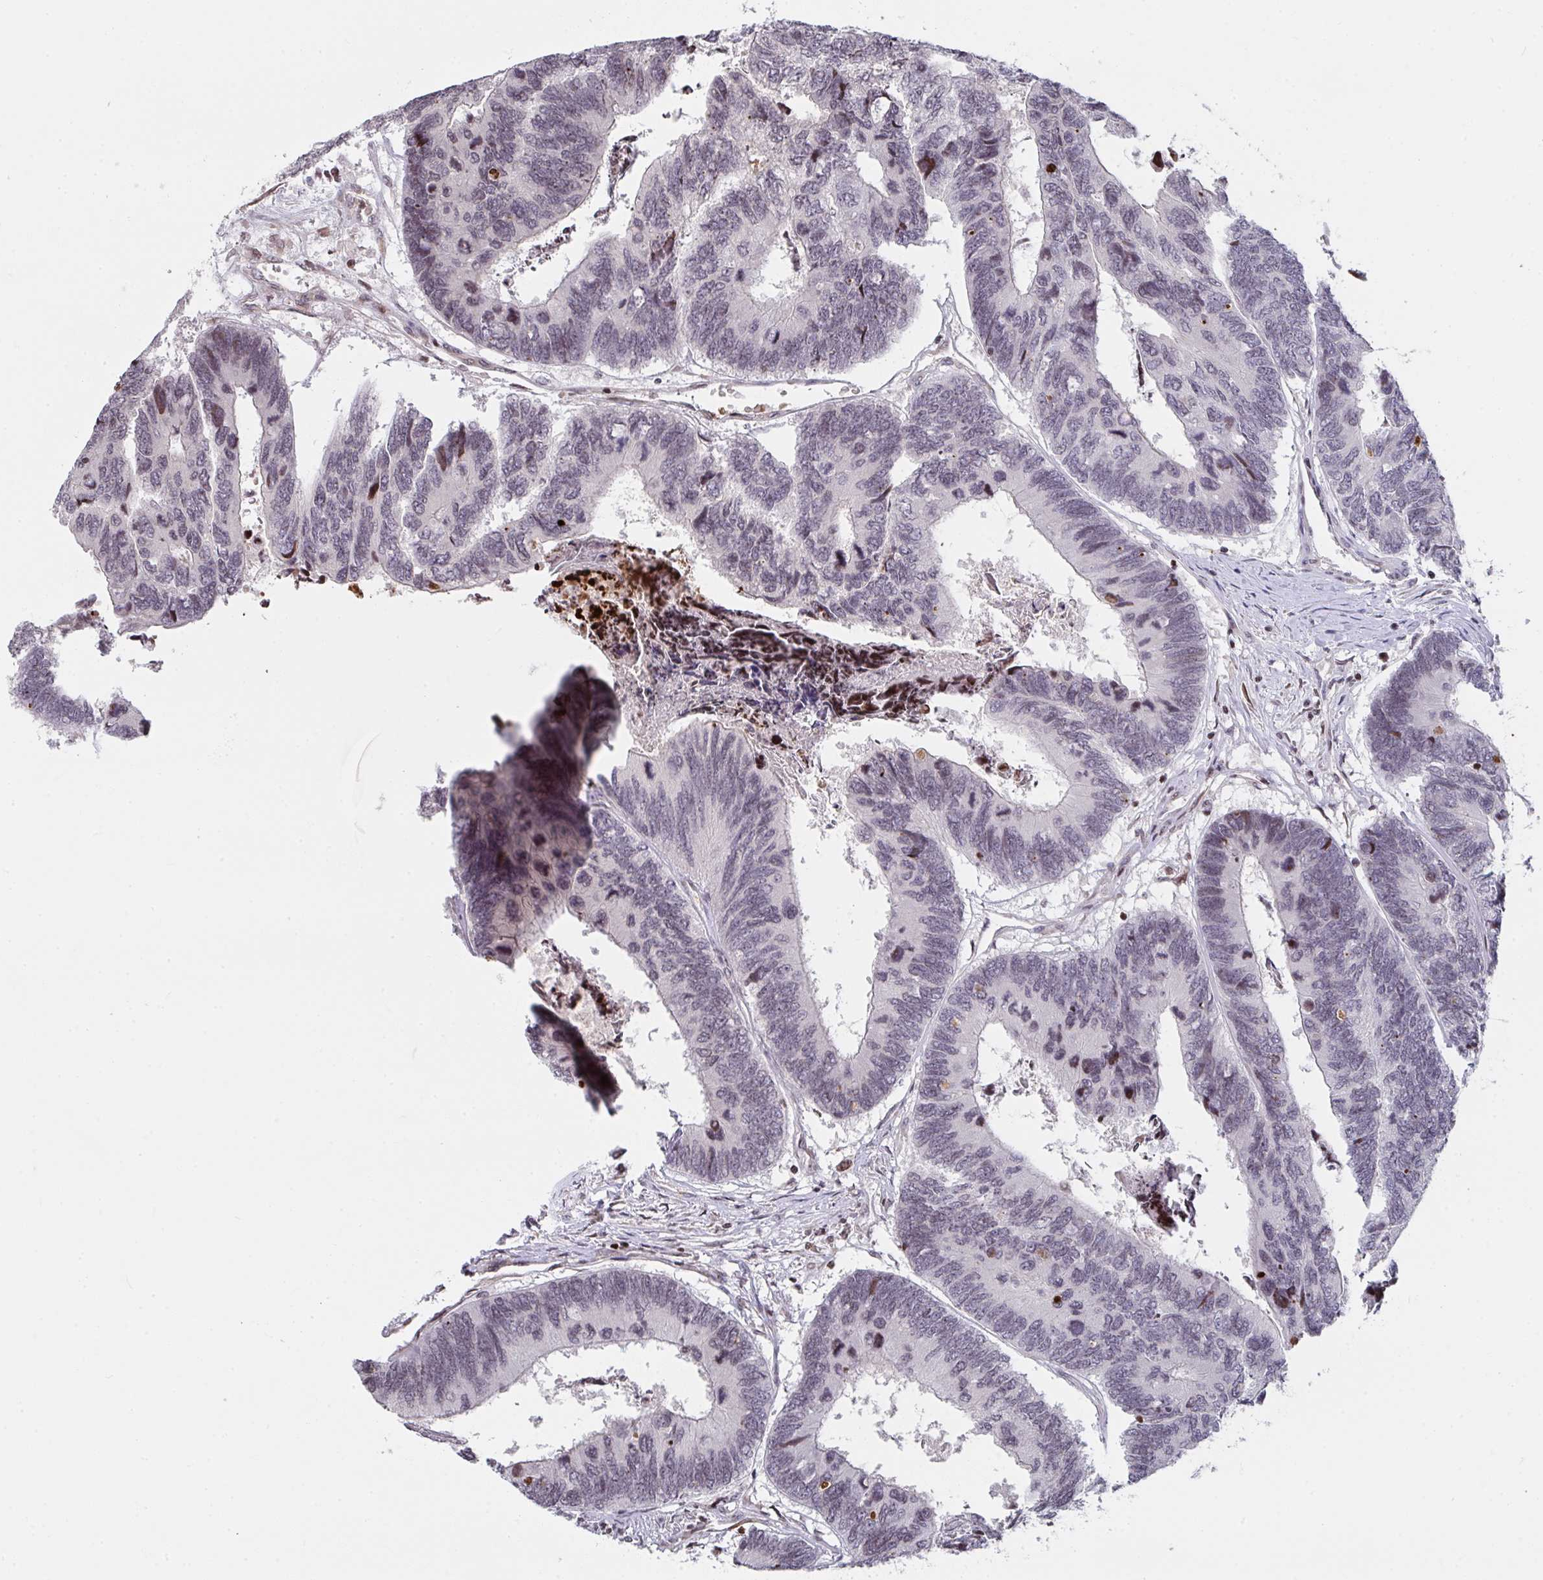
{"staining": {"intensity": "moderate", "quantity": "<25%", "location": "nuclear"}, "tissue": "colorectal cancer", "cell_type": "Tumor cells", "image_type": "cancer", "snomed": [{"axis": "morphology", "description": "Adenocarcinoma, NOS"}, {"axis": "topography", "description": "Colon"}], "caption": "An image of human colorectal adenocarcinoma stained for a protein demonstrates moderate nuclear brown staining in tumor cells. (Stains: DAB in brown, nuclei in blue, Microscopy: brightfield microscopy at high magnification).", "gene": "PCDHB8", "patient": {"sex": "female", "age": 67}}